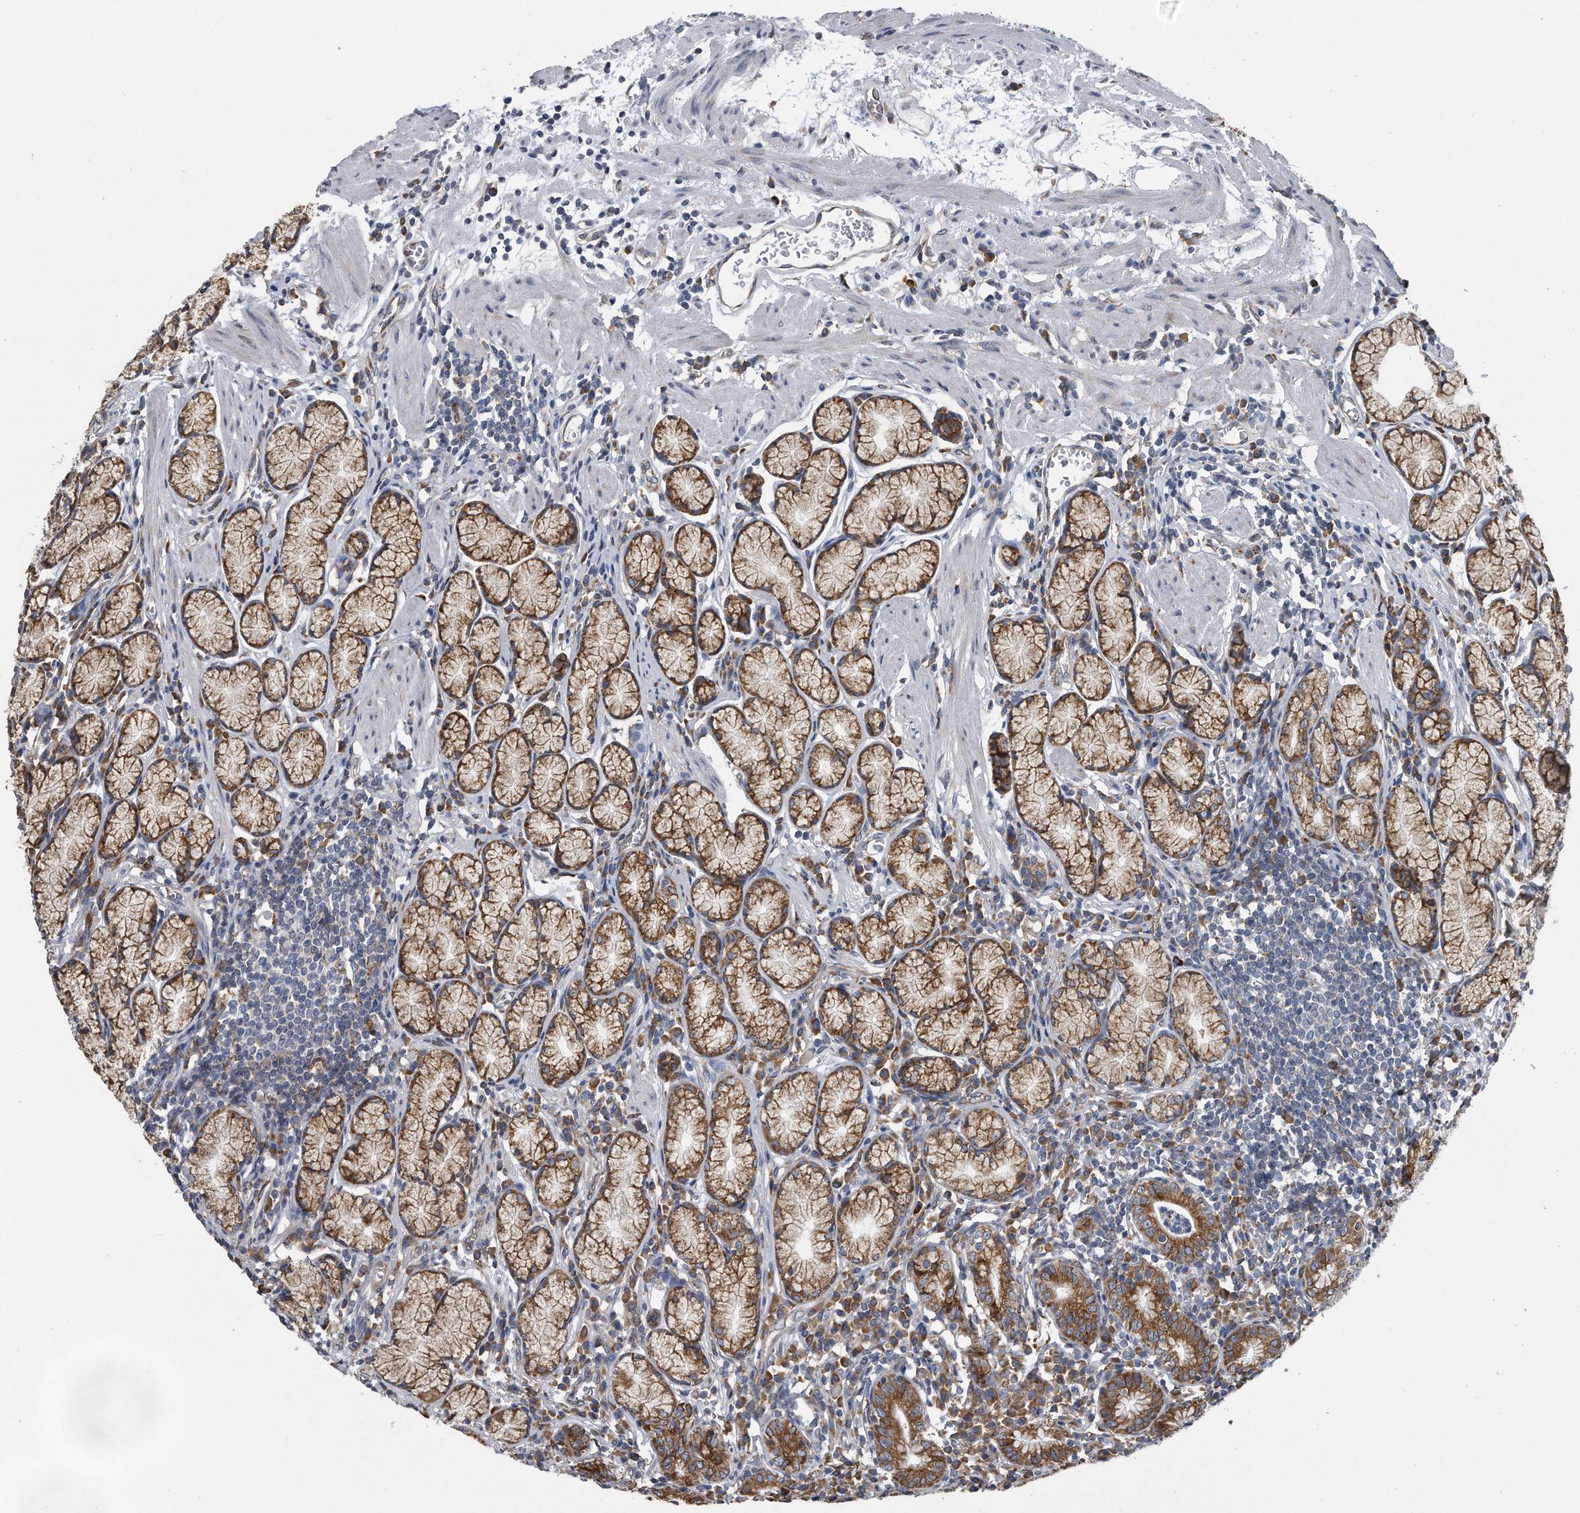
{"staining": {"intensity": "strong", "quantity": ">75%", "location": "cytoplasmic/membranous"}, "tissue": "stomach", "cell_type": "Glandular cells", "image_type": "normal", "snomed": [{"axis": "morphology", "description": "Normal tissue, NOS"}, {"axis": "topography", "description": "Stomach"}], "caption": "Protein staining shows strong cytoplasmic/membranous positivity in about >75% of glandular cells in unremarkable stomach.", "gene": "CCDC47", "patient": {"sex": "male", "age": 55}}